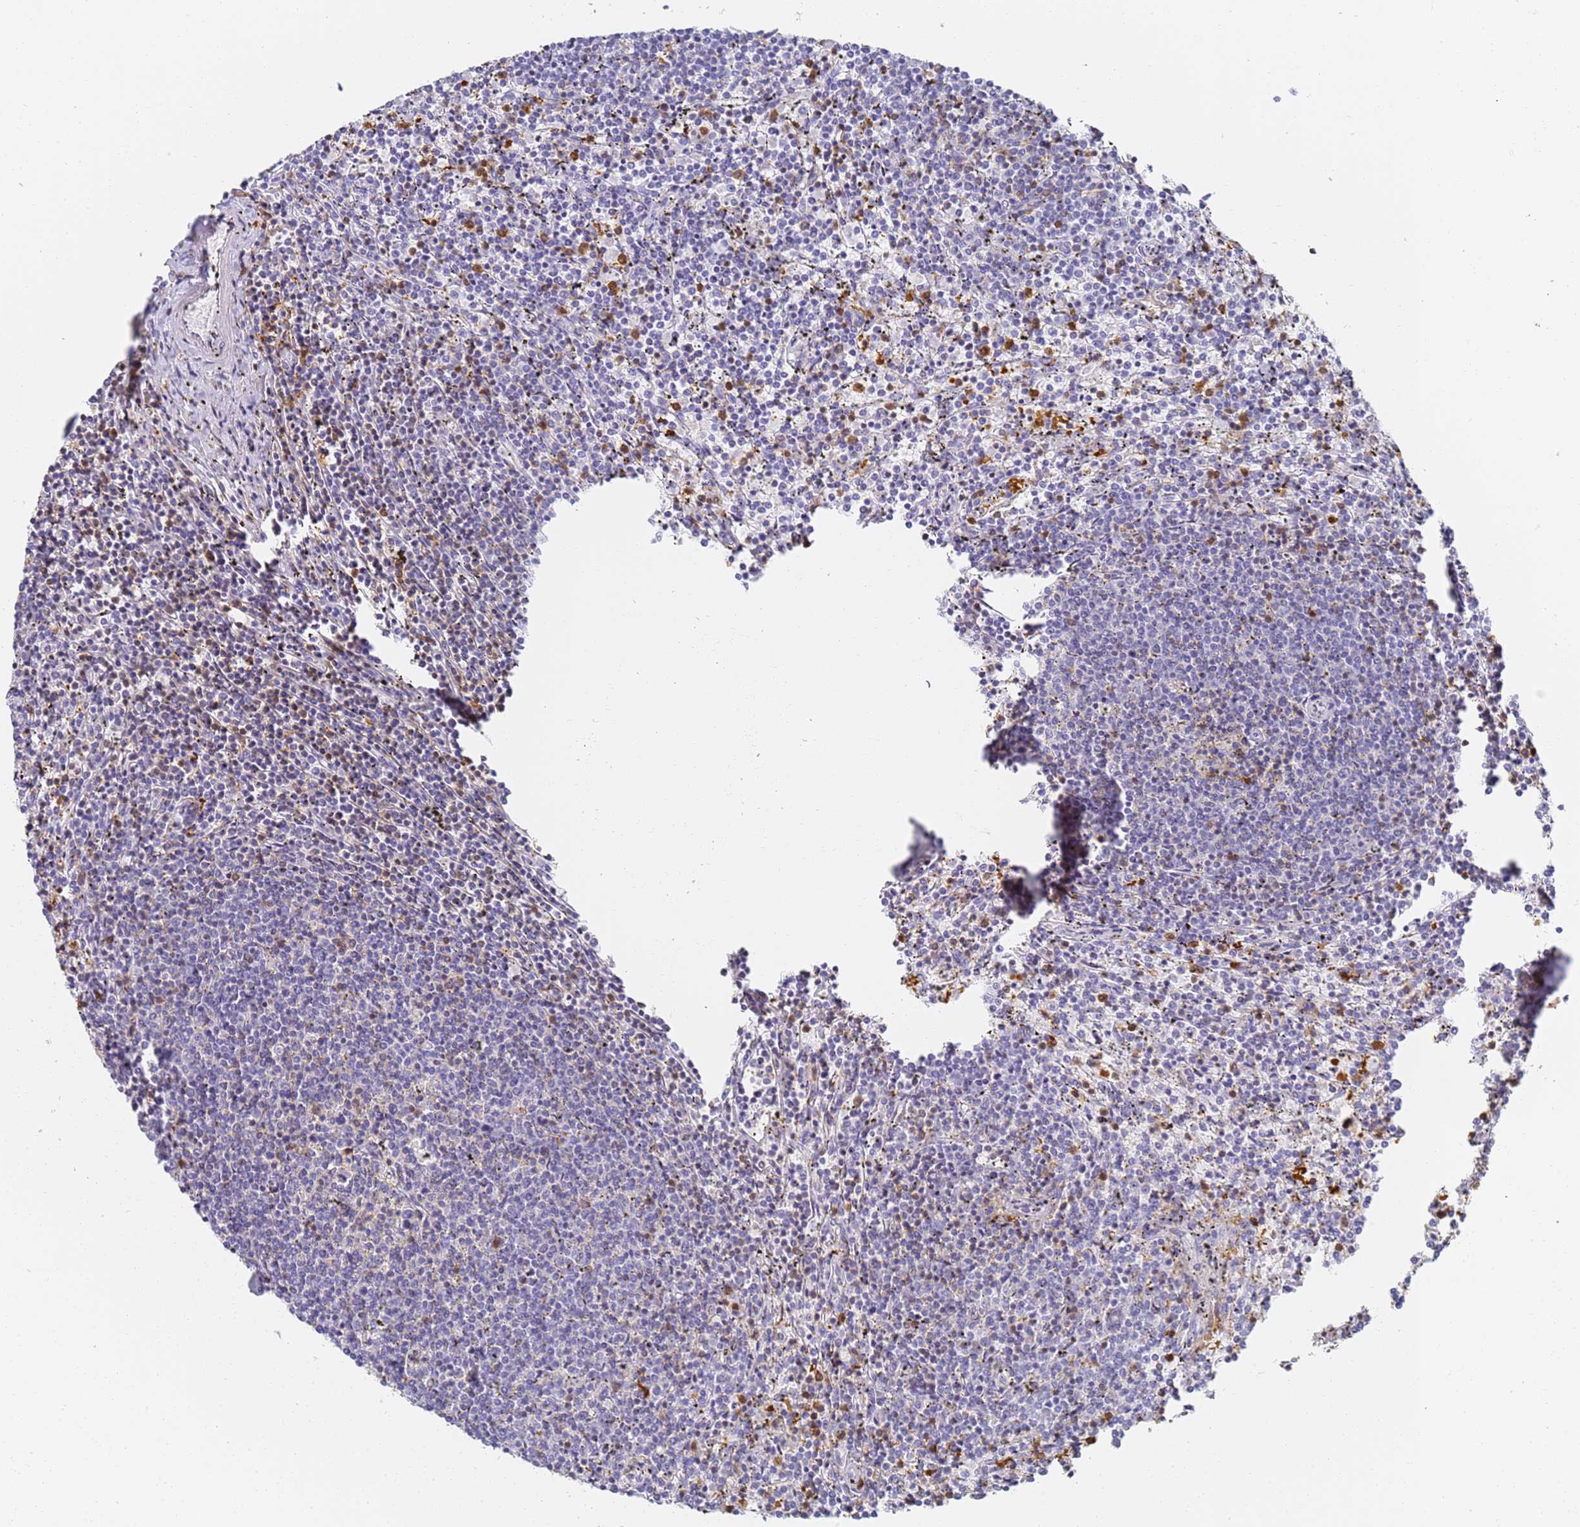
{"staining": {"intensity": "negative", "quantity": "none", "location": "none"}, "tissue": "lymphoma", "cell_type": "Tumor cells", "image_type": "cancer", "snomed": [{"axis": "morphology", "description": "Malignant lymphoma, non-Hodgkin's type, Low grade"}, {"axis": "topography", "description": "Spleen"}], "caption": "Immunohistochemistry (IHC) of human lymphoma demonstrates no staining in tumor cells.", "gene": "BIN2", "patient": {"sex": "female", "age": 50}}